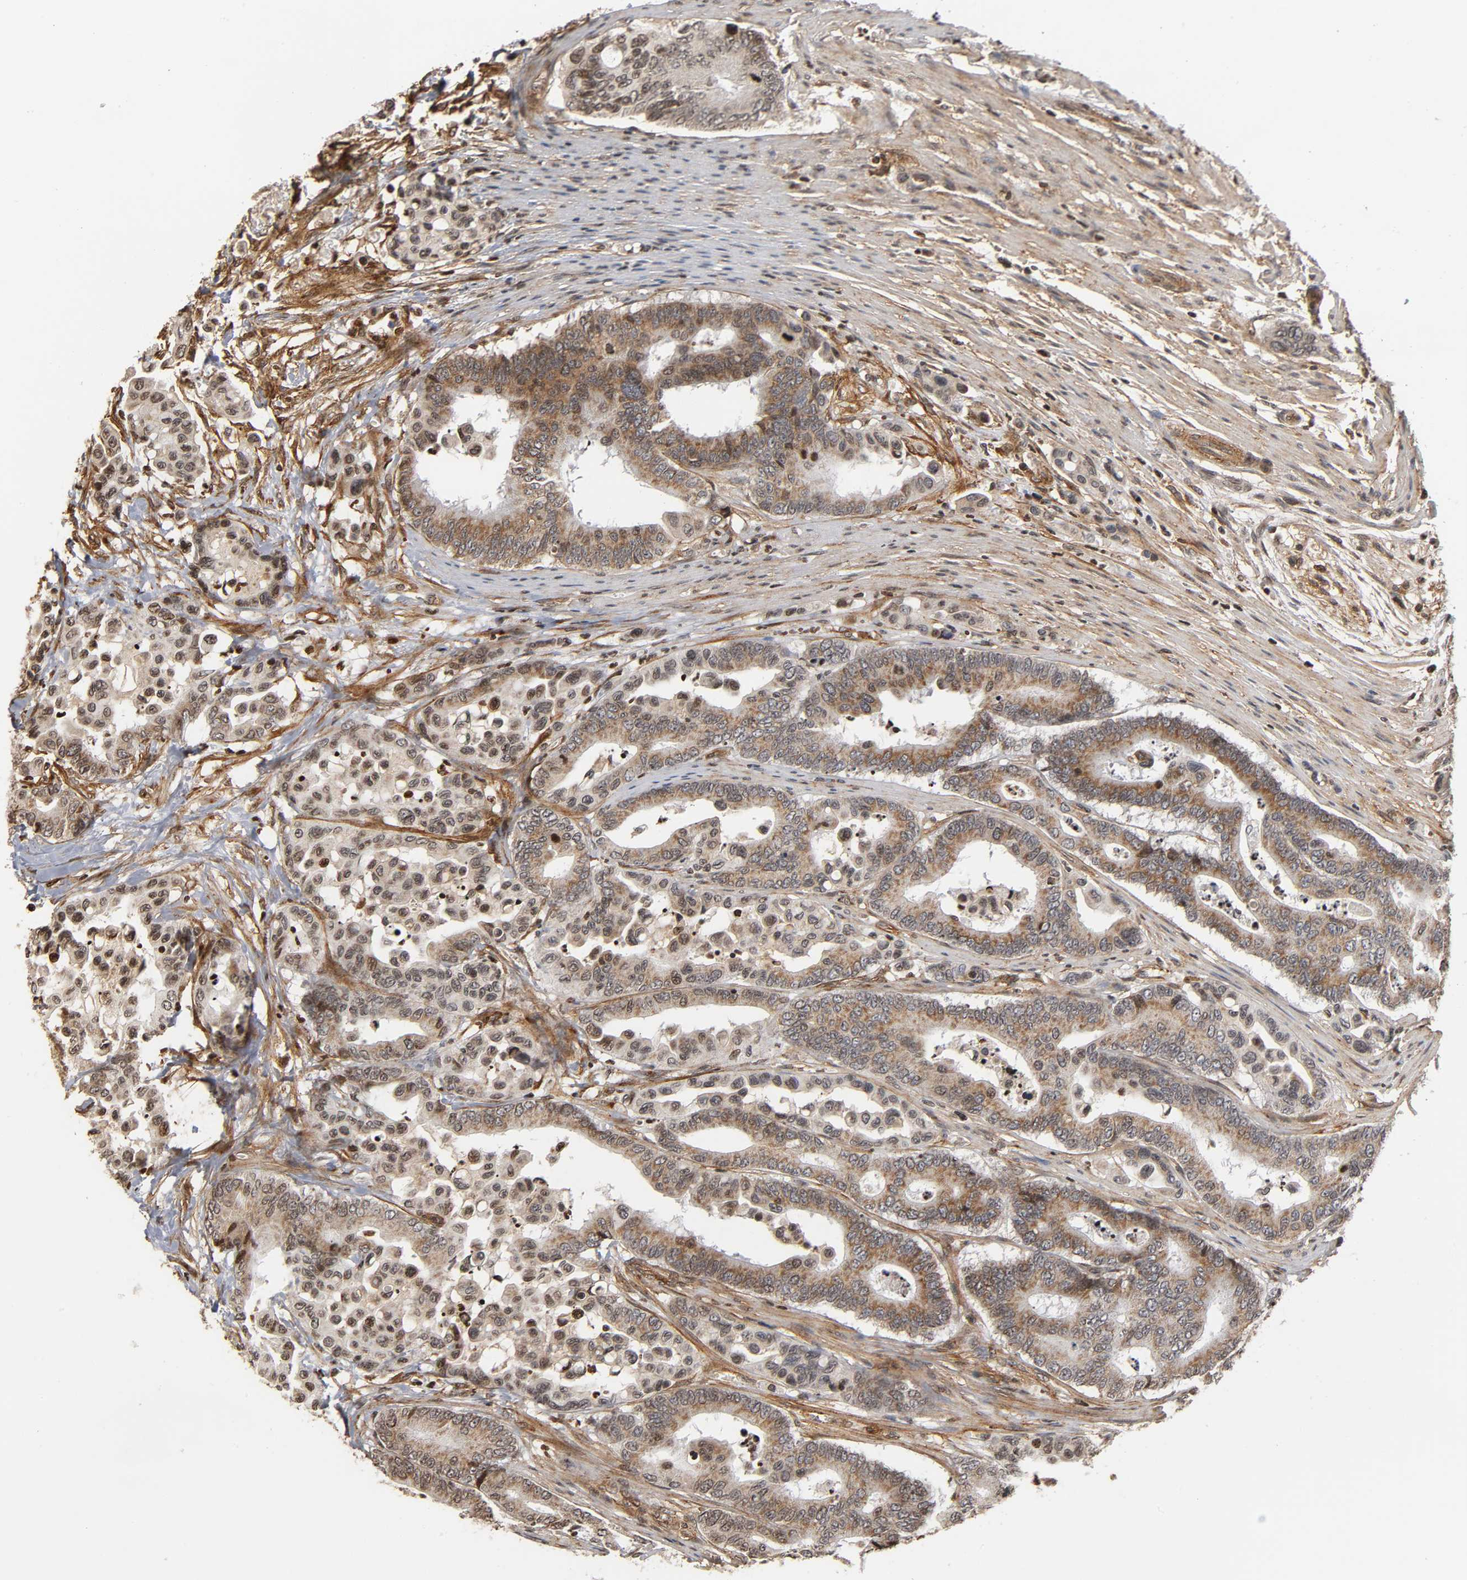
{"staining": {"intensity": "weak", "quantity": ">75%", "location": "cytoplasmic/membranous"}, "tissue": "colorectal cancer", "cell_type": "Tumor cells", "image_type": "cancer", "snomed": [{"axis": "morphology", "description": "Normal tissue, NOS"}, {"axis": "morphology", "description": "Adenocarcinoma, NOS"}, {"axis": "topography", "description": "Colon"}], "caption": "Human colorectal cancer stained with a protein marker reveals weak staining in tumor cells.", "gene": "ITGAV", "patient": {"sex": "male", "age": 82}}